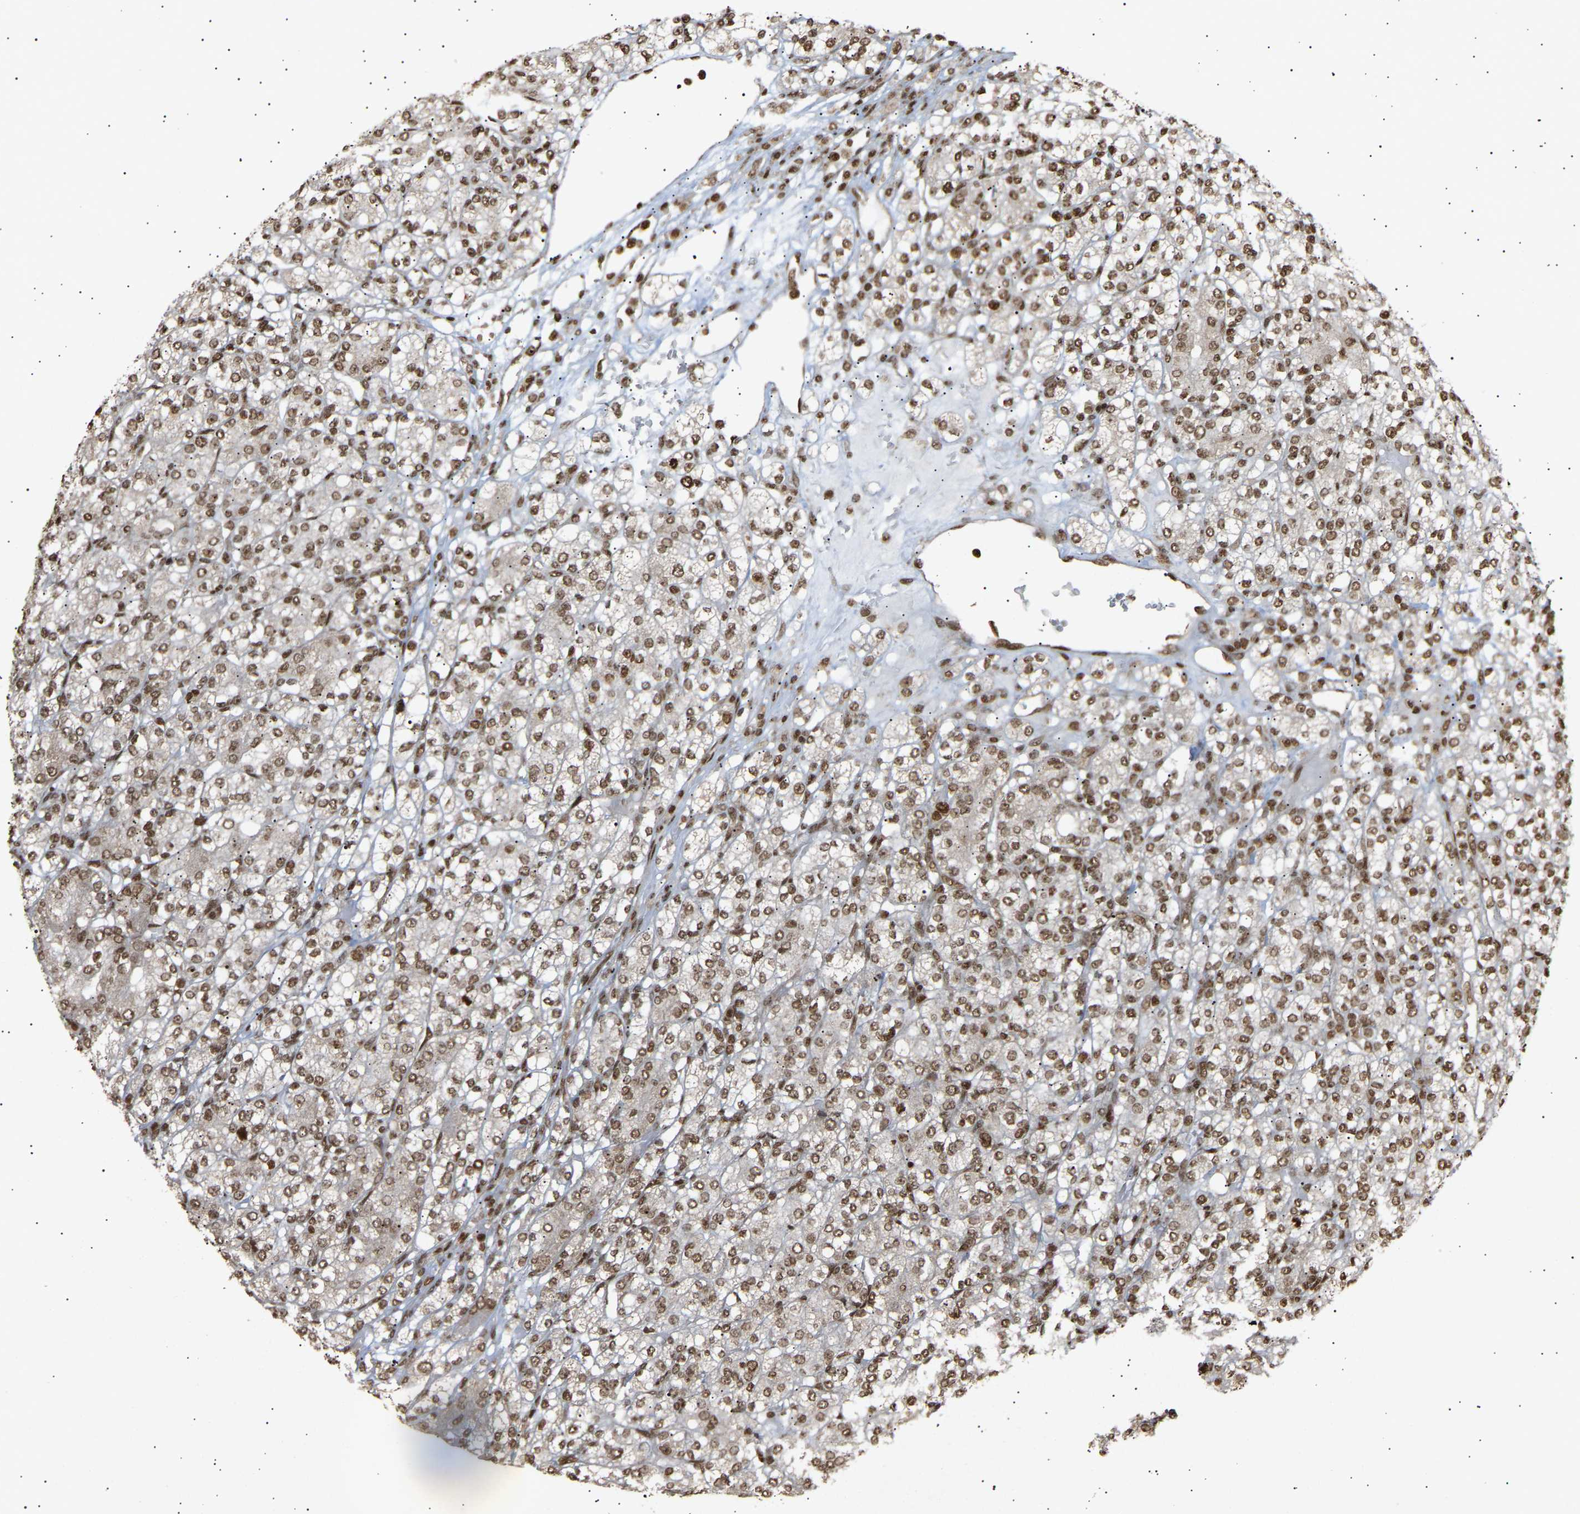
{"staining": {"intensity": "moderate", "quantity": ">75%", "location": "nuclear"}, "tissue": "renal cancer", "cell_type": "Tumor cells", "image_type": "cancer", "snomed": [{"axis": "morphology", "description": "Adenocarcinoma, NOS"}, {"axis": "topography", "description": "Kidney"}], "caption": "Renal cancer (adenocarcinoma) stained with a brown dye shows moderate nuclear positive positivity in about >75% of tumor cells.", "gene": "ALYREF", "patient": {"sex": "male", "age": 77}}